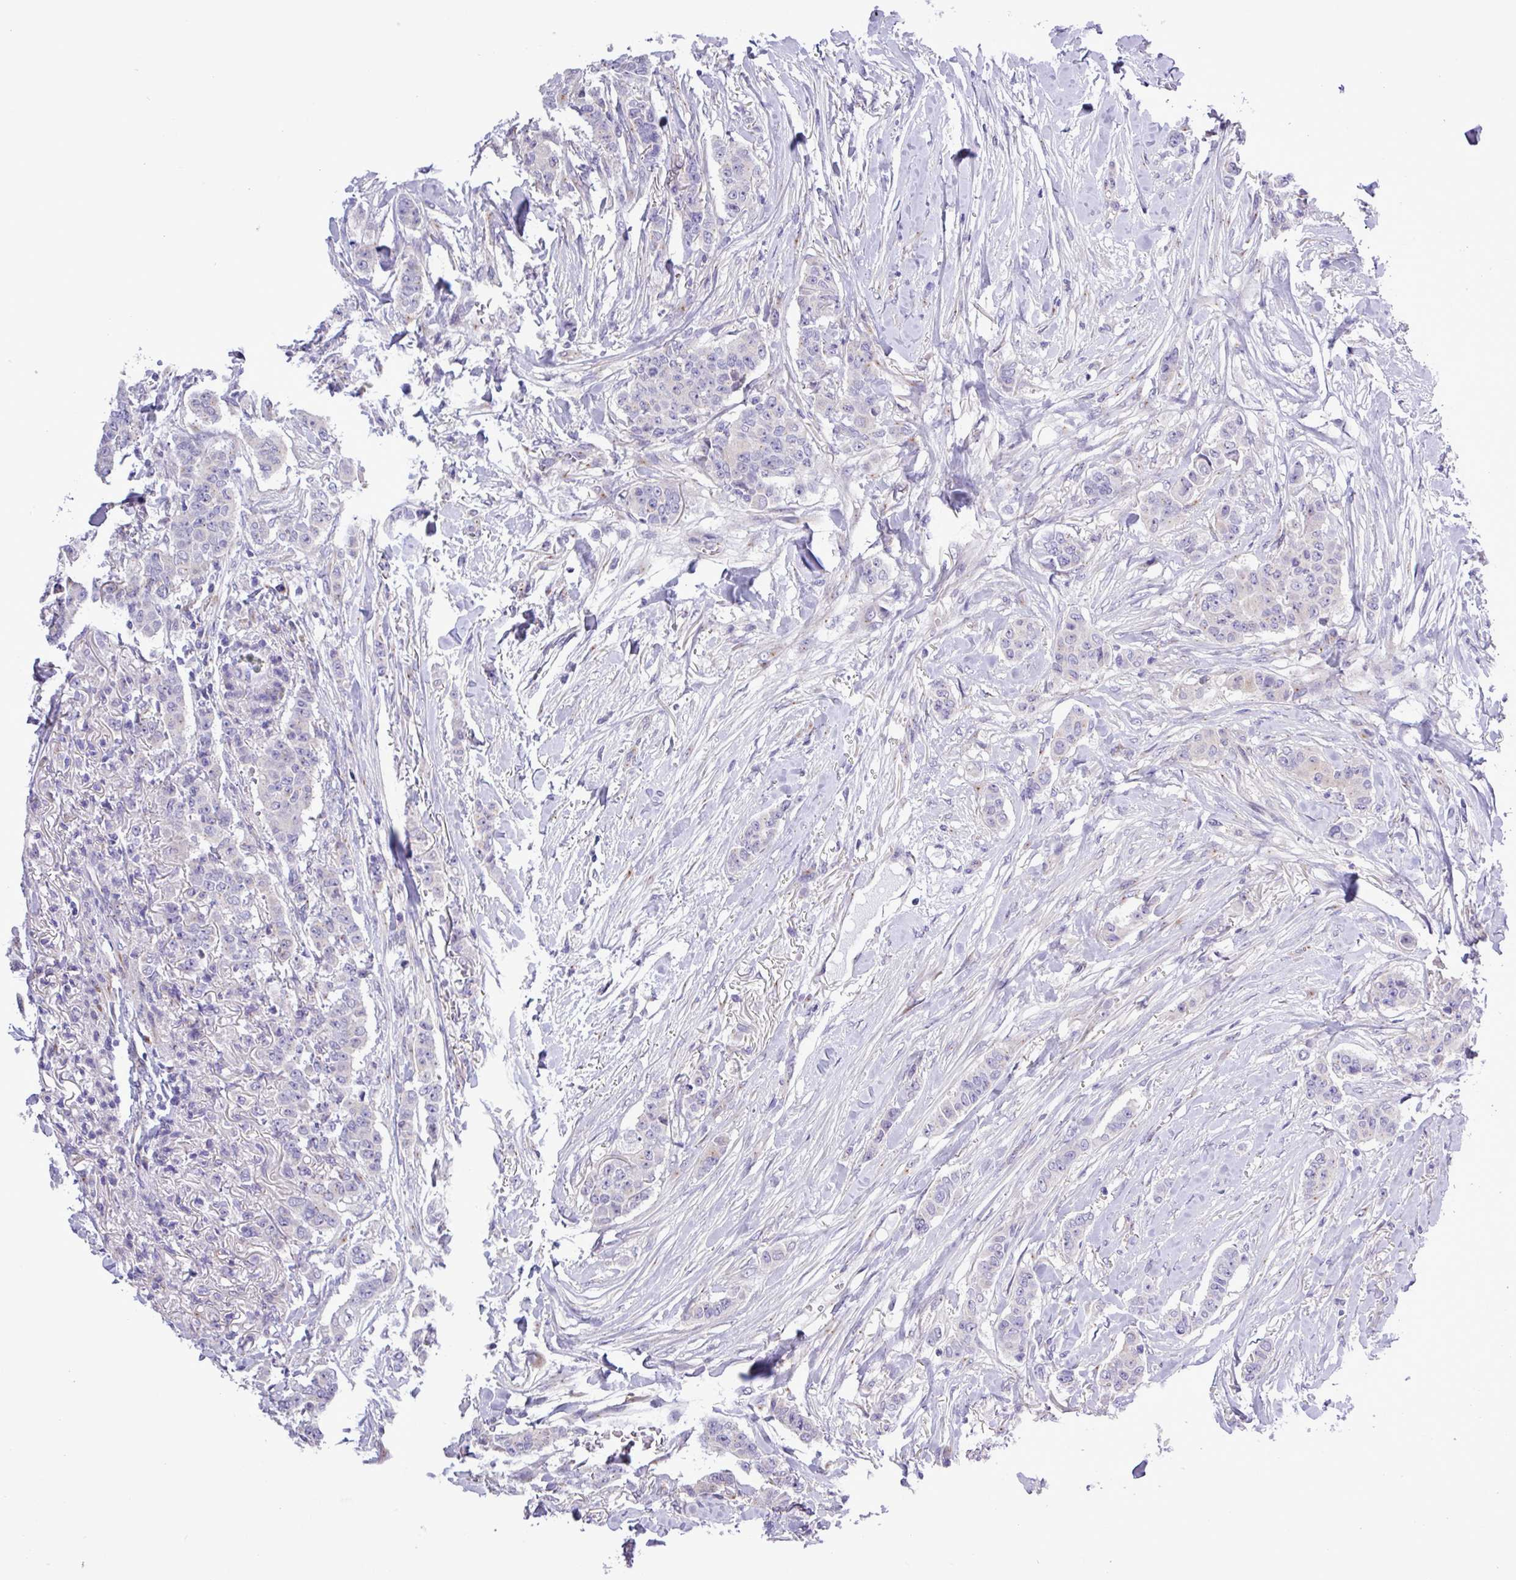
{"staining": {"intensity": "negative", "quantity": "none", "location": "none"}, "tissue": "breast cancer", "cell_type": "Tumor cells", "image_type": "cancer", "snomed": [{"axis": "morphology", "description": "Duct carcinoma"}, {"axis": "topography", "description": "Breast"}], "caption": "Photomicrograph shows no significant protein staining in tumor cells of invasive ductal carcinoma (breast).", "gene": "SPINK8", "patient": {"sex": "female", "age": 40}}